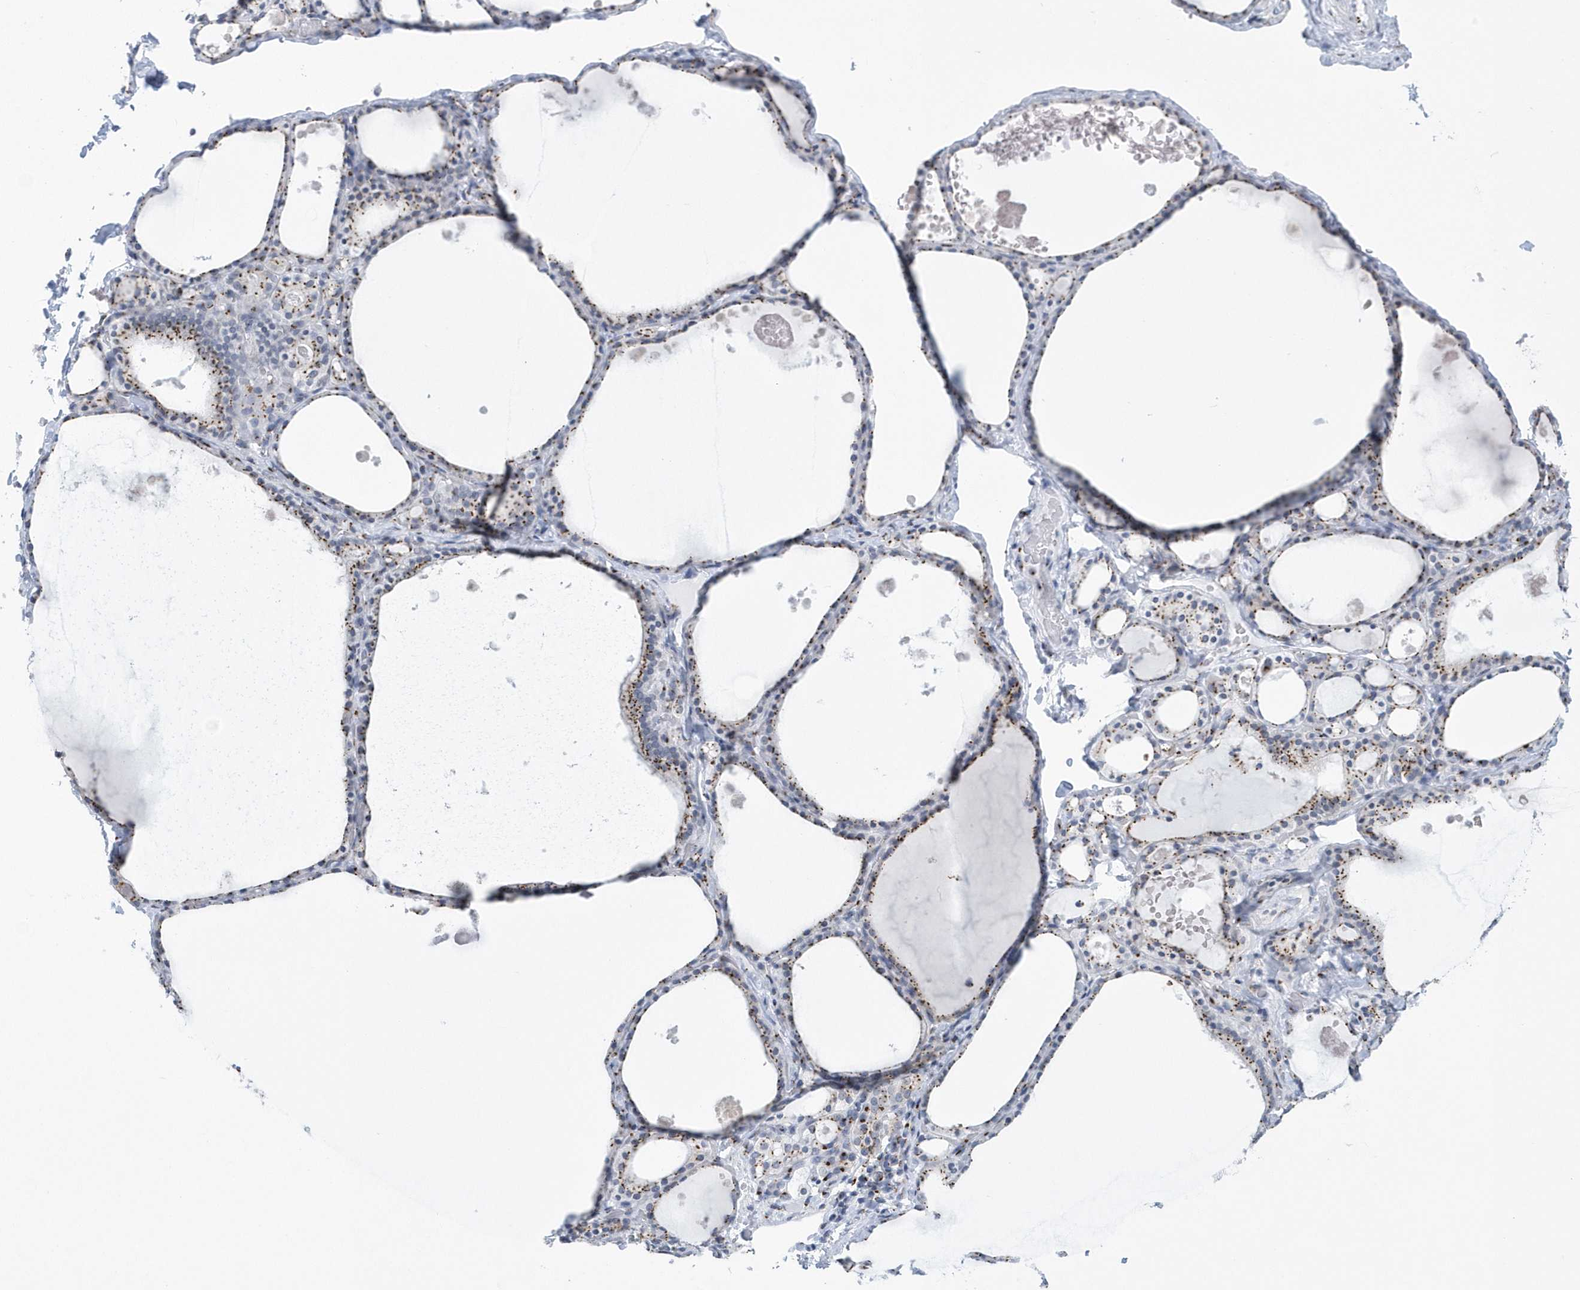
{"staining": {"intensity": "moderate", "quantity": ">75%", "location": "cytoplasmic/membranous"}, "tissue": "thyroid gland", "cell_type": "Glandular cells", "image_type": "normal", "snomed": [{"axis": "morphology", "description": "Normal tissue, NOS"}, {"axis": "topography", "description": "Thyroid gland"}], "caption": "An immunohistochemistry (IHC) photomicrograph of normal tissue is shown. Protein staining in brown highlights moderate cytoplasmic/membranous positivity in thyroid gland within glandular cells. Ihc stains the protein of interest in brown and the nuclei are stained blue.", "gene": "SLX9", "patient": {"sex": "male", "age": 56}}